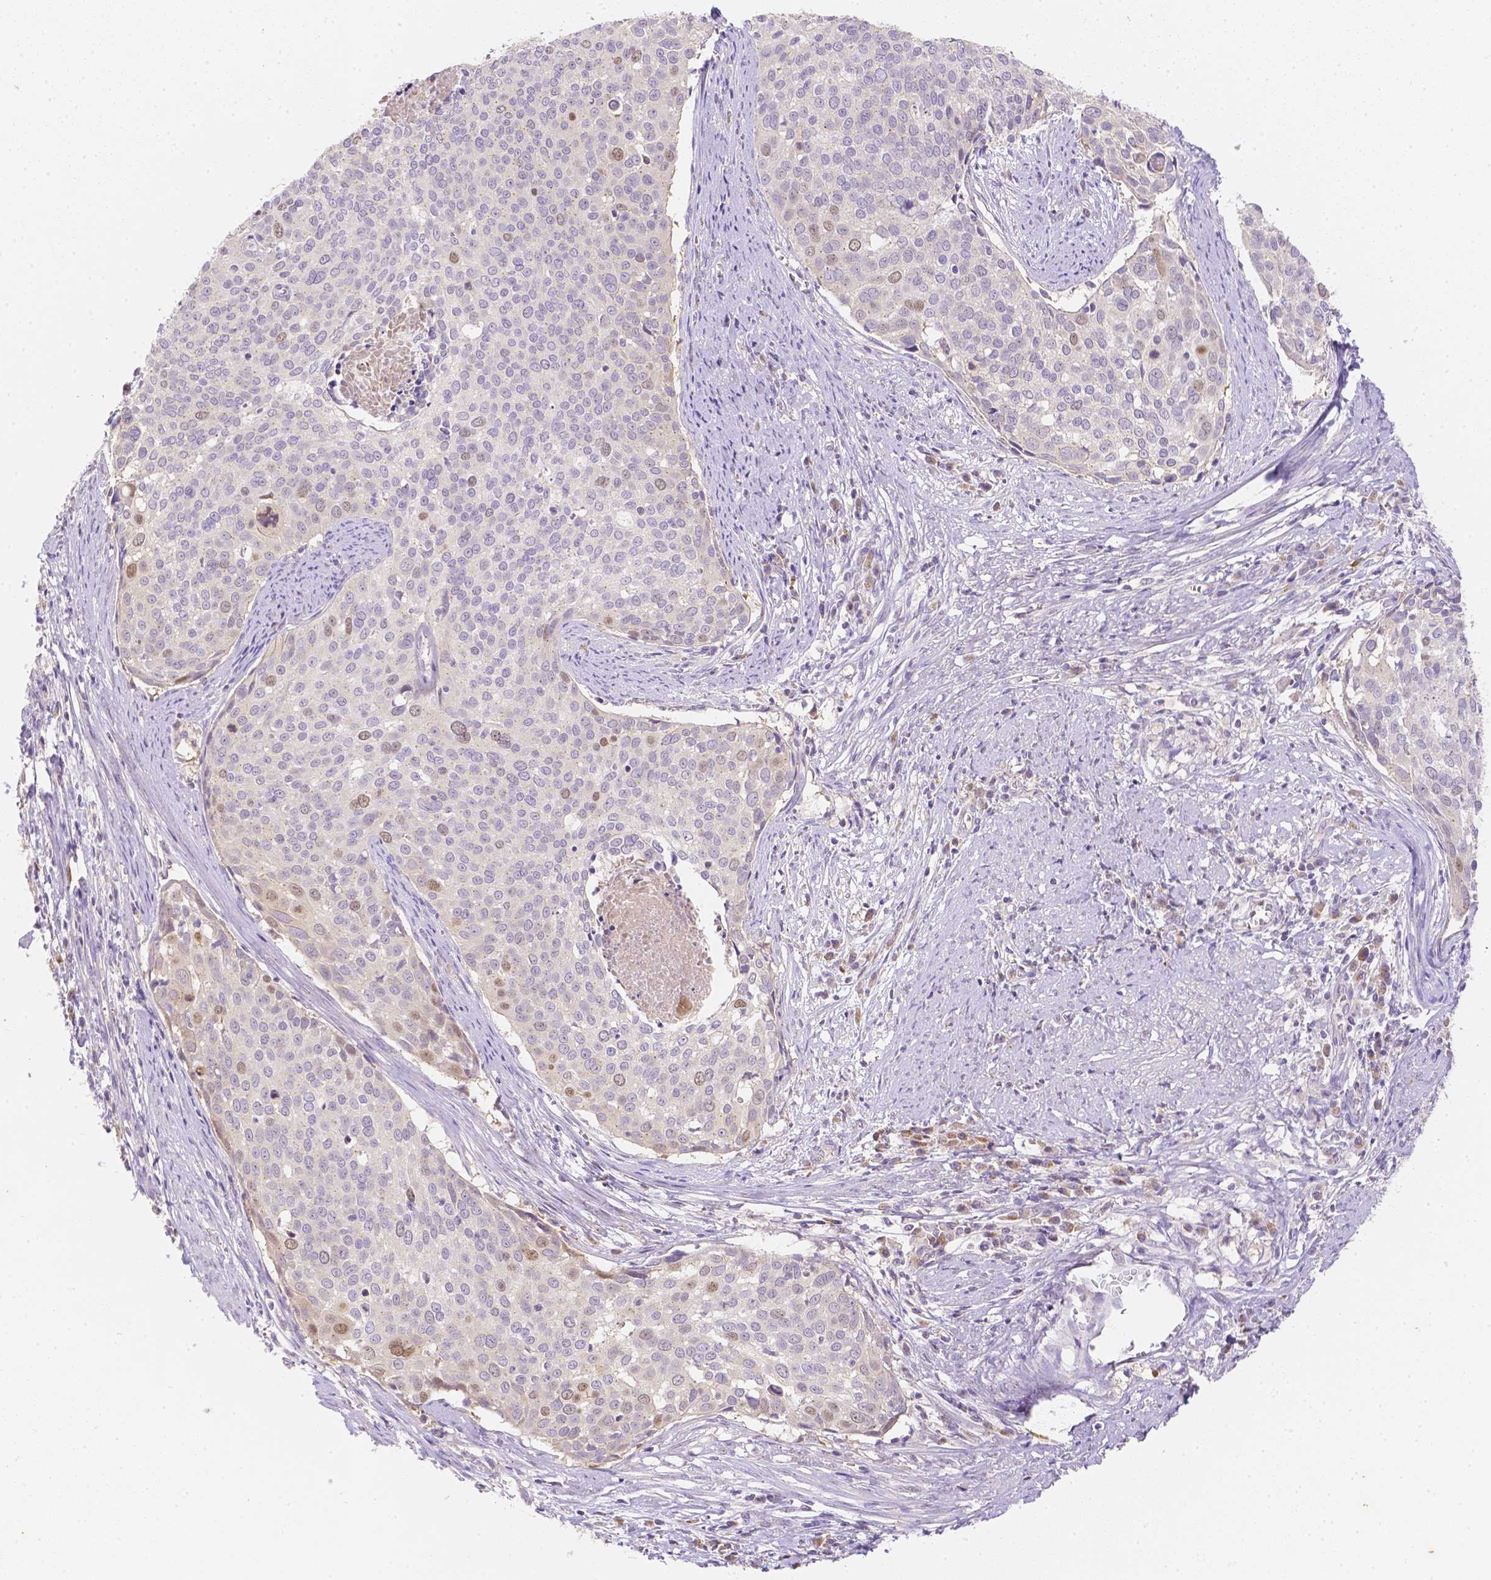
{"staining": {"intensity": "weak", "quantity": "<25%", "location": "nuclear"}, "tissue": "cervical cancer", "cell_type": "Tumor cells", "image_type": "cancer", "snomed": [{"axis": "morphology", "description": "Squamous cell carcinoma, NOS"}, {"axis": "topography", "description": "Cervix"}], "caption": "High power microscopy micrograph of an immunohistochemistry (IHC) photomicrograph of squamous cell carcinoma (cervical), revealing no significant expression in tumor cells.", "gene": "C10orf67", "patient": {"sex": "female", "age": 39}}